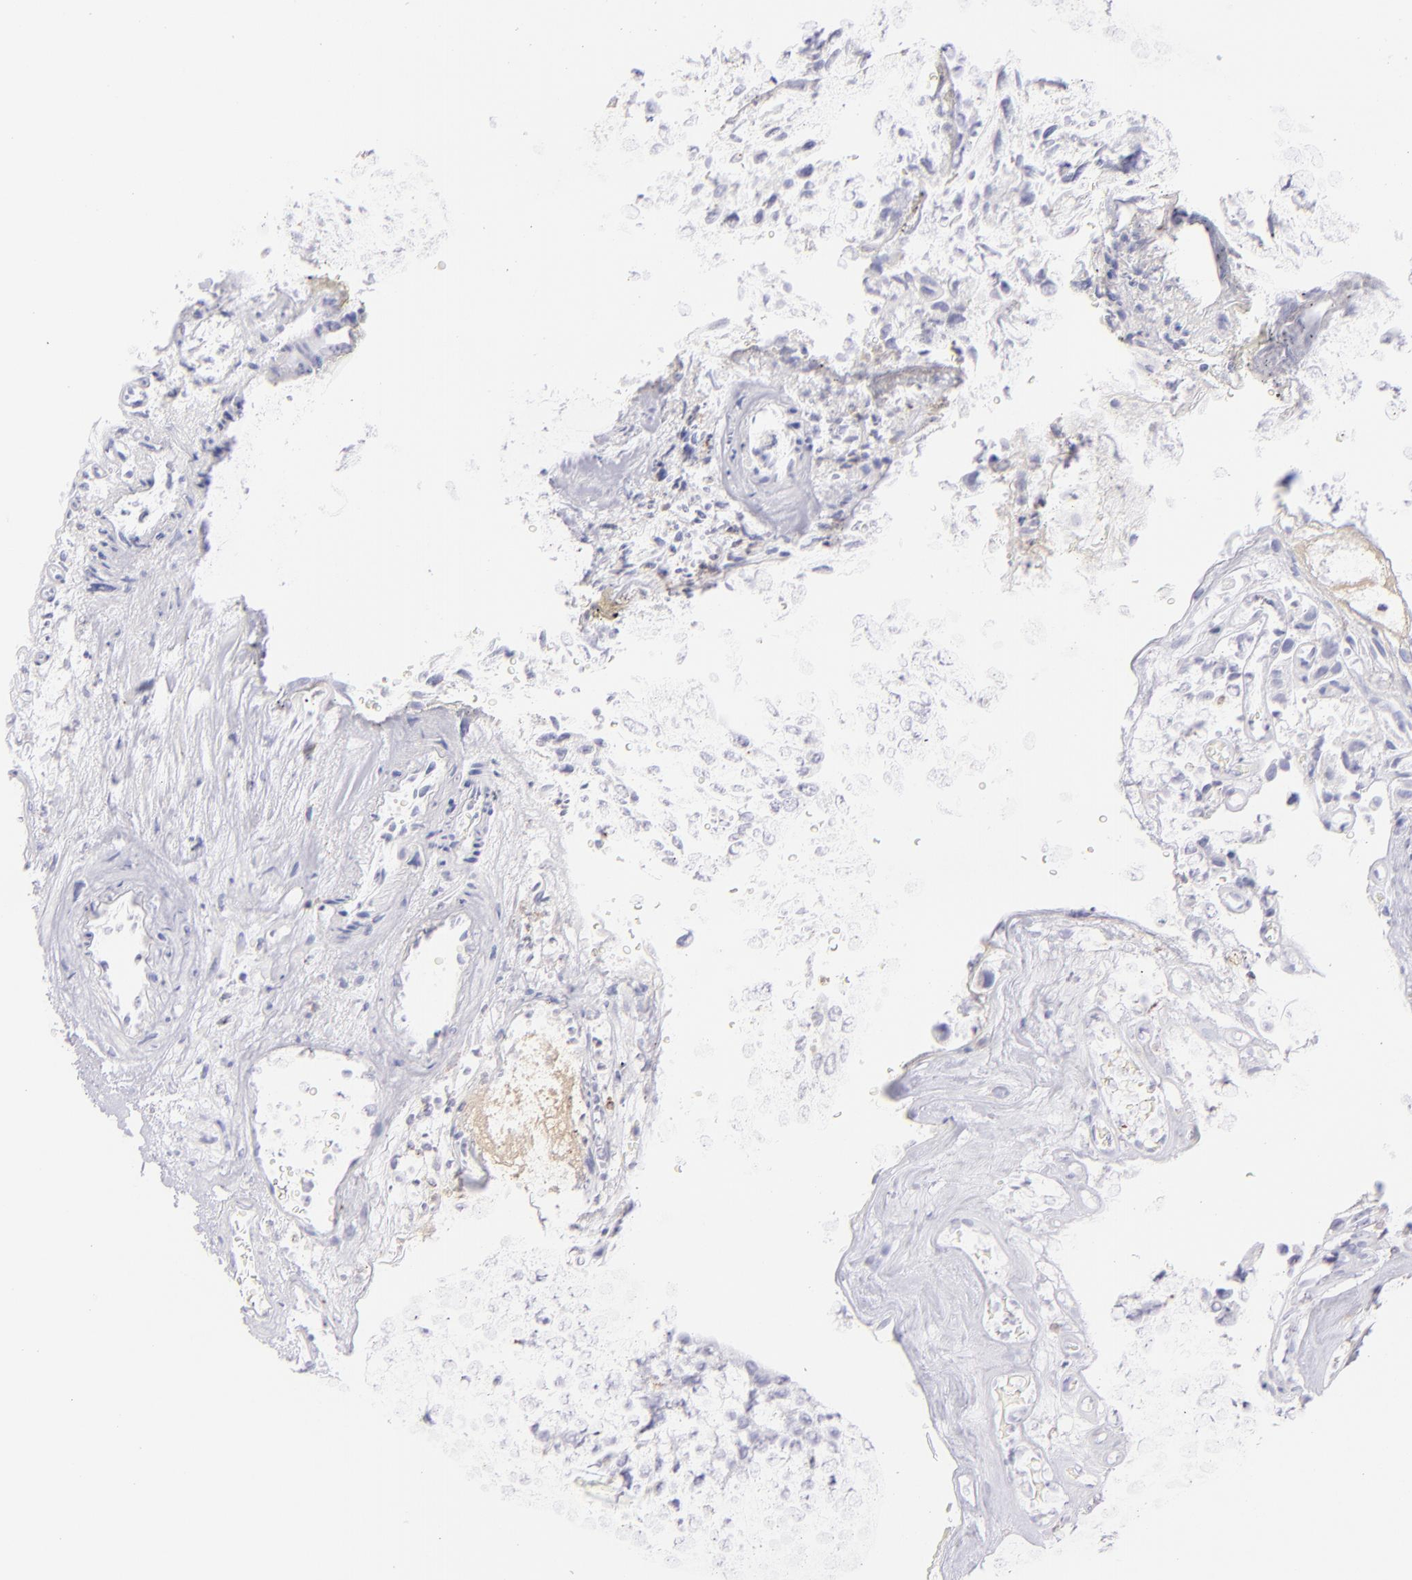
{"staining": {"intensity": "negative", "quantity": "none", "location": "none"}, "tissue": "urothelial cancer", "cell_type": "Tumor cells", "image_type": "cancer", "snomed": [{"axis": "morphology", "description": "Urothelial carcinoma, High grade"}, {"axis": "topography", "description": "Urinary bladder"}], "caption": "Urothelial carcinoma (high-grade) was stained to show a protein in brown. There is no significant staining in tumor cells. (Stains: DAB (3,3'-diaminobenzidine) IHC with hematoxylin counter stain, Microscopy: brightfield microscopy at high magnification).", "gene": "CD69", "patient": {"sex": "male", "age": 72}}